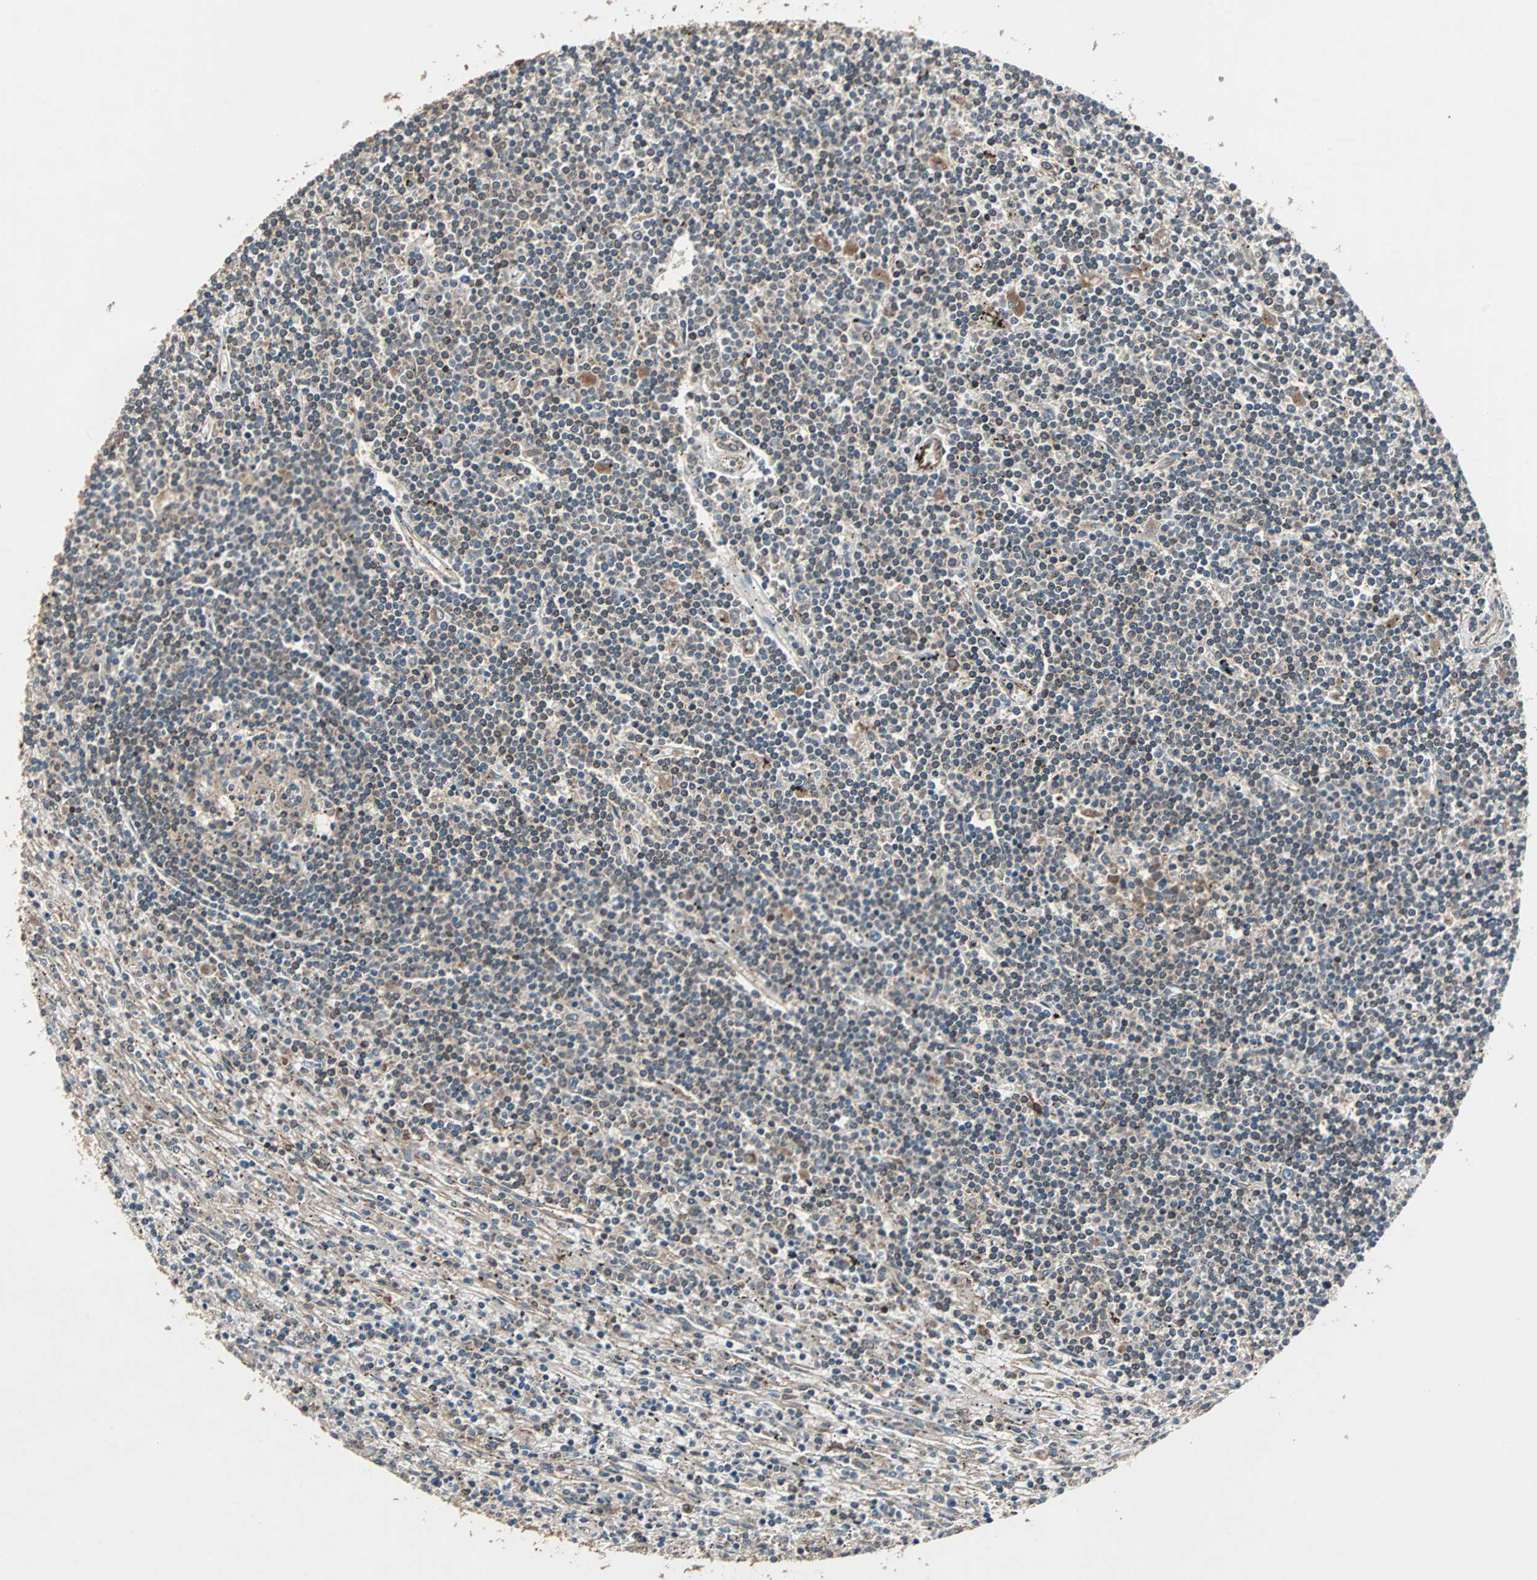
{"staining": {"intensity": "weak", "quantity": "<25%", "location": "cytoplasmic/membranous"}, "tissue": "lymphoma", "cell_type": "Tumor cells", "image_type": "cancer", "snomed": [{"axis": "morphology", "description": "Malignant lymphoma, non-Hodgkin's type, Low grade"}, {"axis": "topography", "description": "Spleen"}], "caption": "The image exhibits no significant expression in tumor cells of lymphoma.", "gene": "RAB7A", "patient": {"sex": "male", "age": 76}}